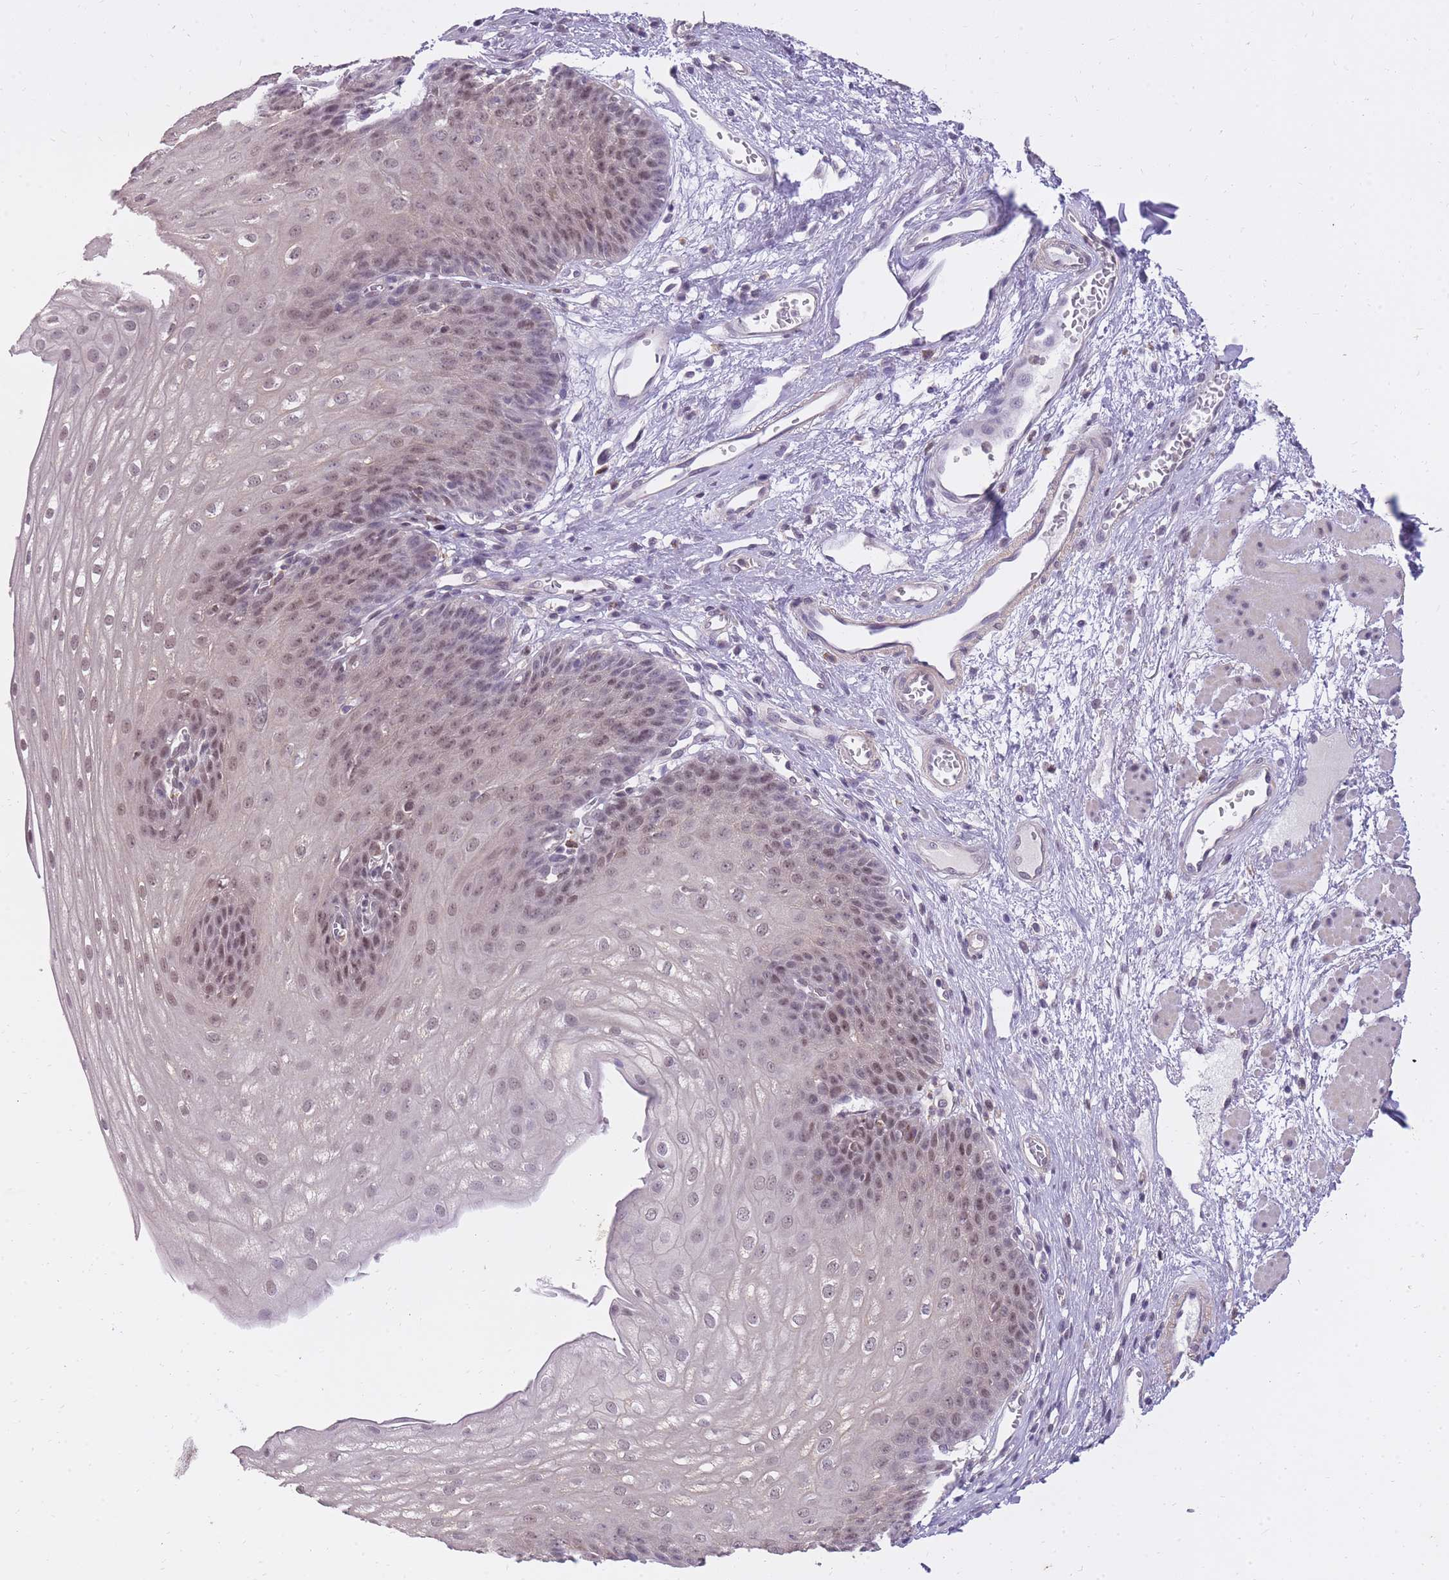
{"staining": {"intensity": "weak", "quantity": ">75%", "location": "nuclear"}, "tissue": "esophagus", "cell_type": "Squamous epithelial cells", "image_type": "normal", "snomed": [{"axis": "morphology", "description": "Normal tissue, NOS"}, {"axis": "topography", "description": "Esophagus"}], "caption": "This image exhibits IHC staining of normal human esophagus, with low weak nuclear staining in about >75% of squamous epithelial cells.", "gene": "TIGD1", "patient": {"sex": "male", "age": 71}}